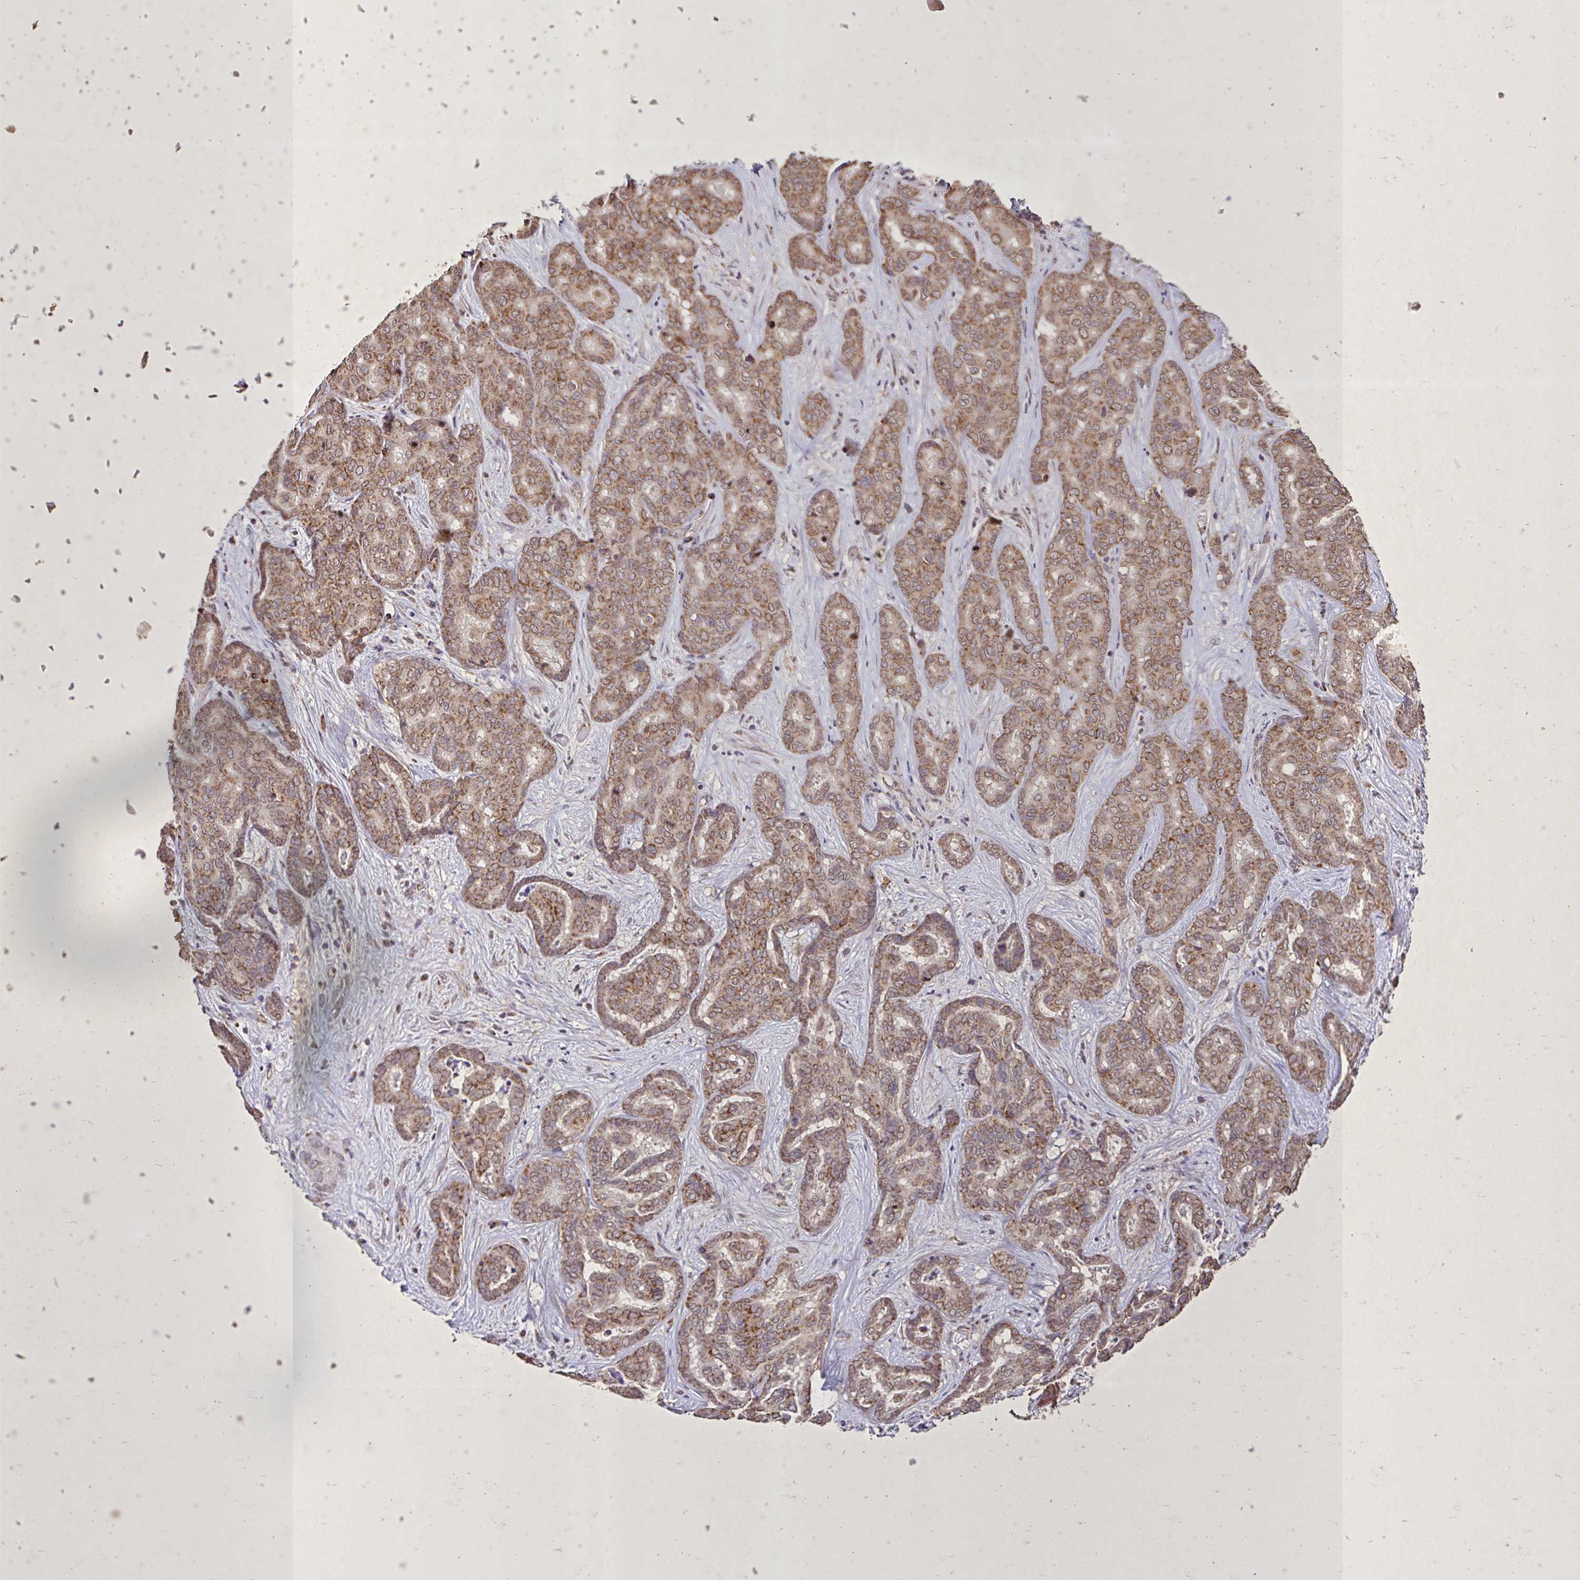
{"staining": {"intensity": "moderate", "quantity": ">75%", "location": "cytoplasmic/membranous"}, "tissue": "liver cancer", "cell_type": "Tumor cells", "image_type": "cancer", "snomed": [{"axis": "morphology", "description": "Cholangiocarcinoma"}, {"axis": "topography", "description": "Liver"}], "caption": "Moderate cytoplasmic/membranous staining is identified in about >75% of tumor cells in liver cancer.", "gene": "AGK", "patient": {"sex": "female", "age": 64}}